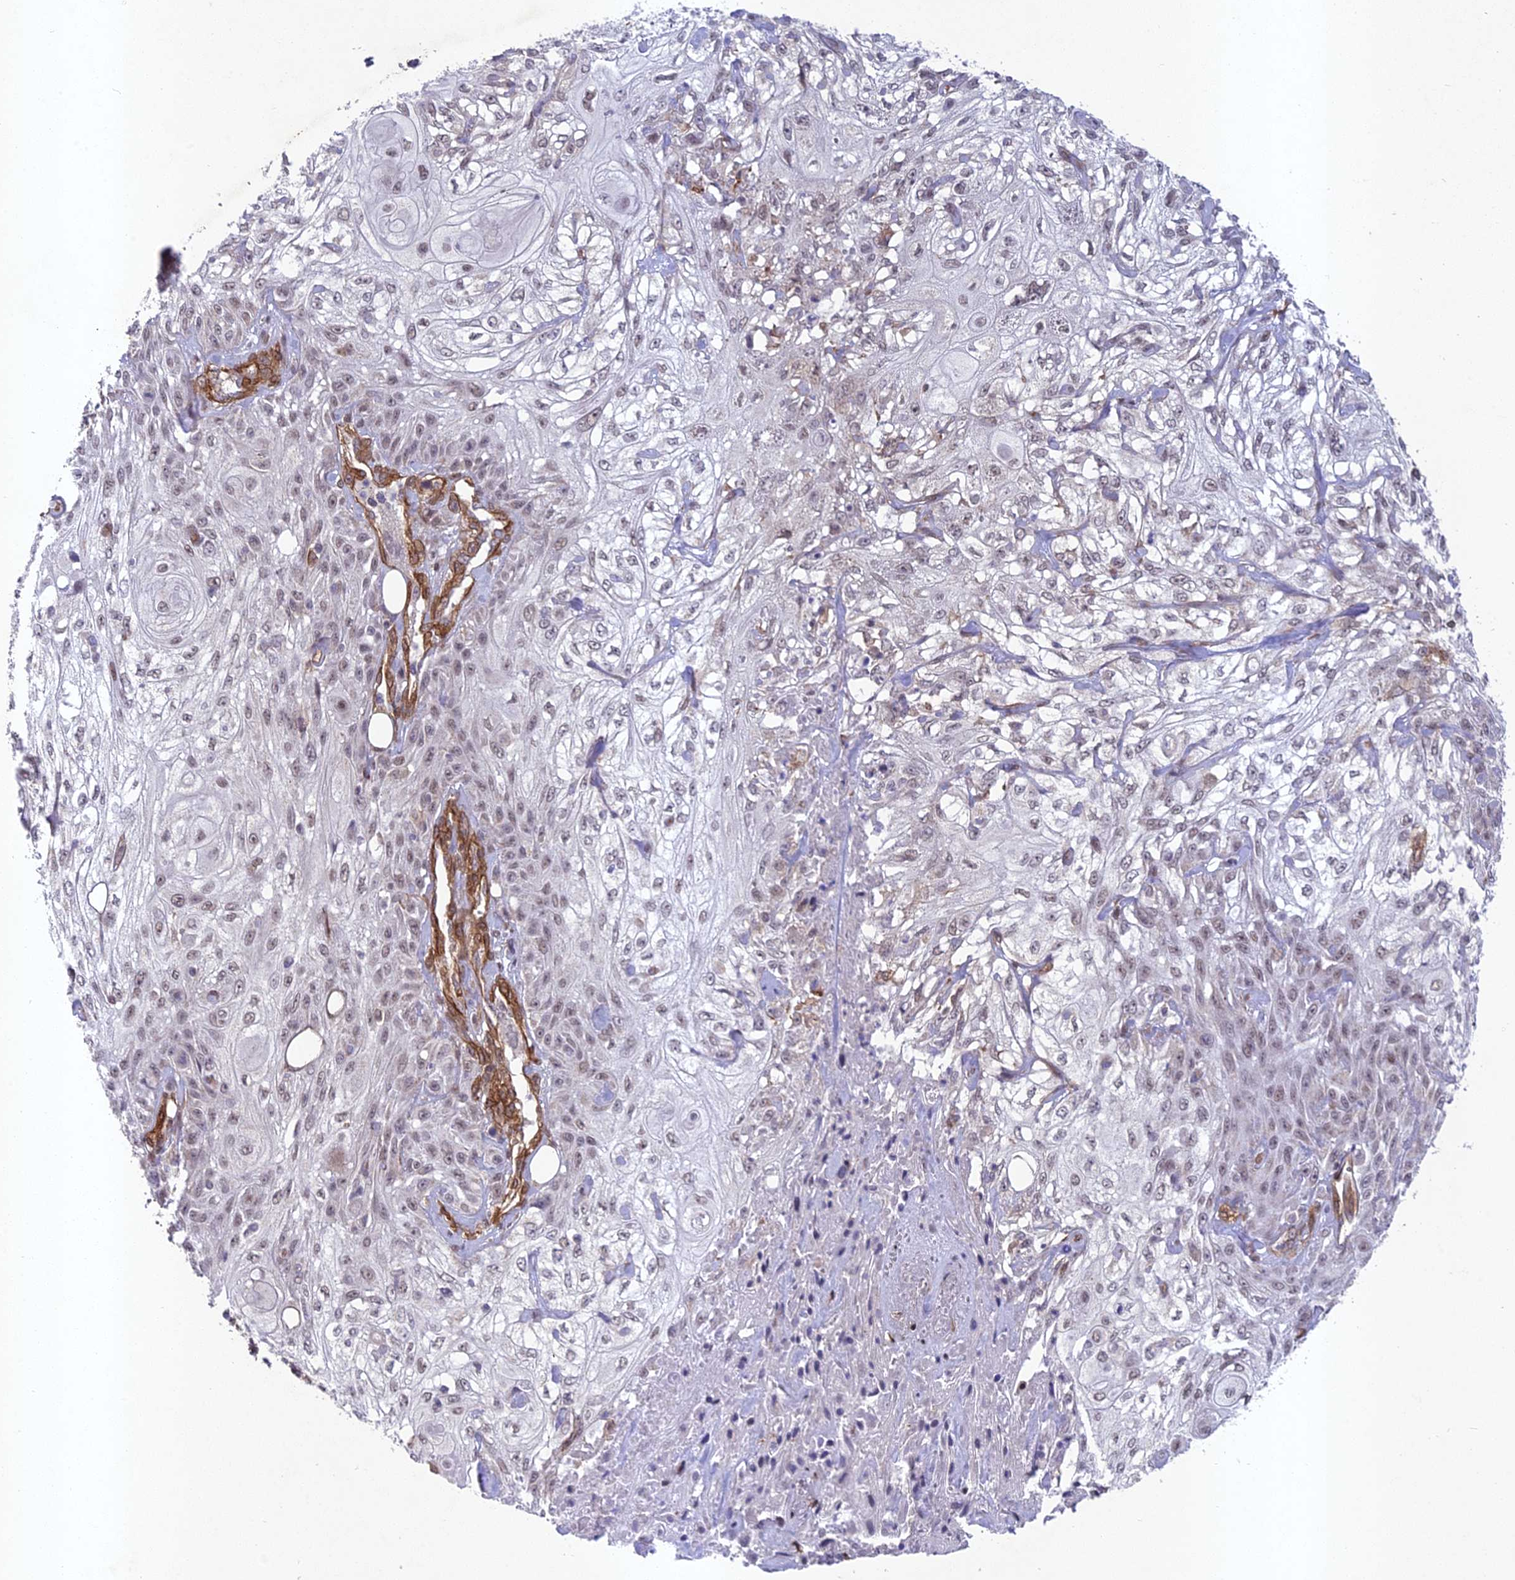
{"staining": {"intensity": "weak", "quantity": "<25%", "location": "nuclear"}, "tissue": "skin cancer", "cell_type": "Tumor cells", "image_type": "cancer", "snomed": [{"axis": "morphology", "description": "Squamous cell carcinoma, NOS"}, {"axis": "morphology", "description": "Squamous cell carcinoma, metastatic, NOS"}, {"axis": "topography", "description": "Skin"}, {"axis": "topography", "description": "Lymph node"}], "caption": "A high-resolution histopathology image shows immunohistochemistry staining of skin metastatic squamous cell carcinoma, which displays no significant expression in tumor cells. (DAB (3,3'-diaminobenzidine) immunohistochemistry (IHC), high magnification).", "gene": "TNS1", "patient": {"sex": "male", "age": 75}}